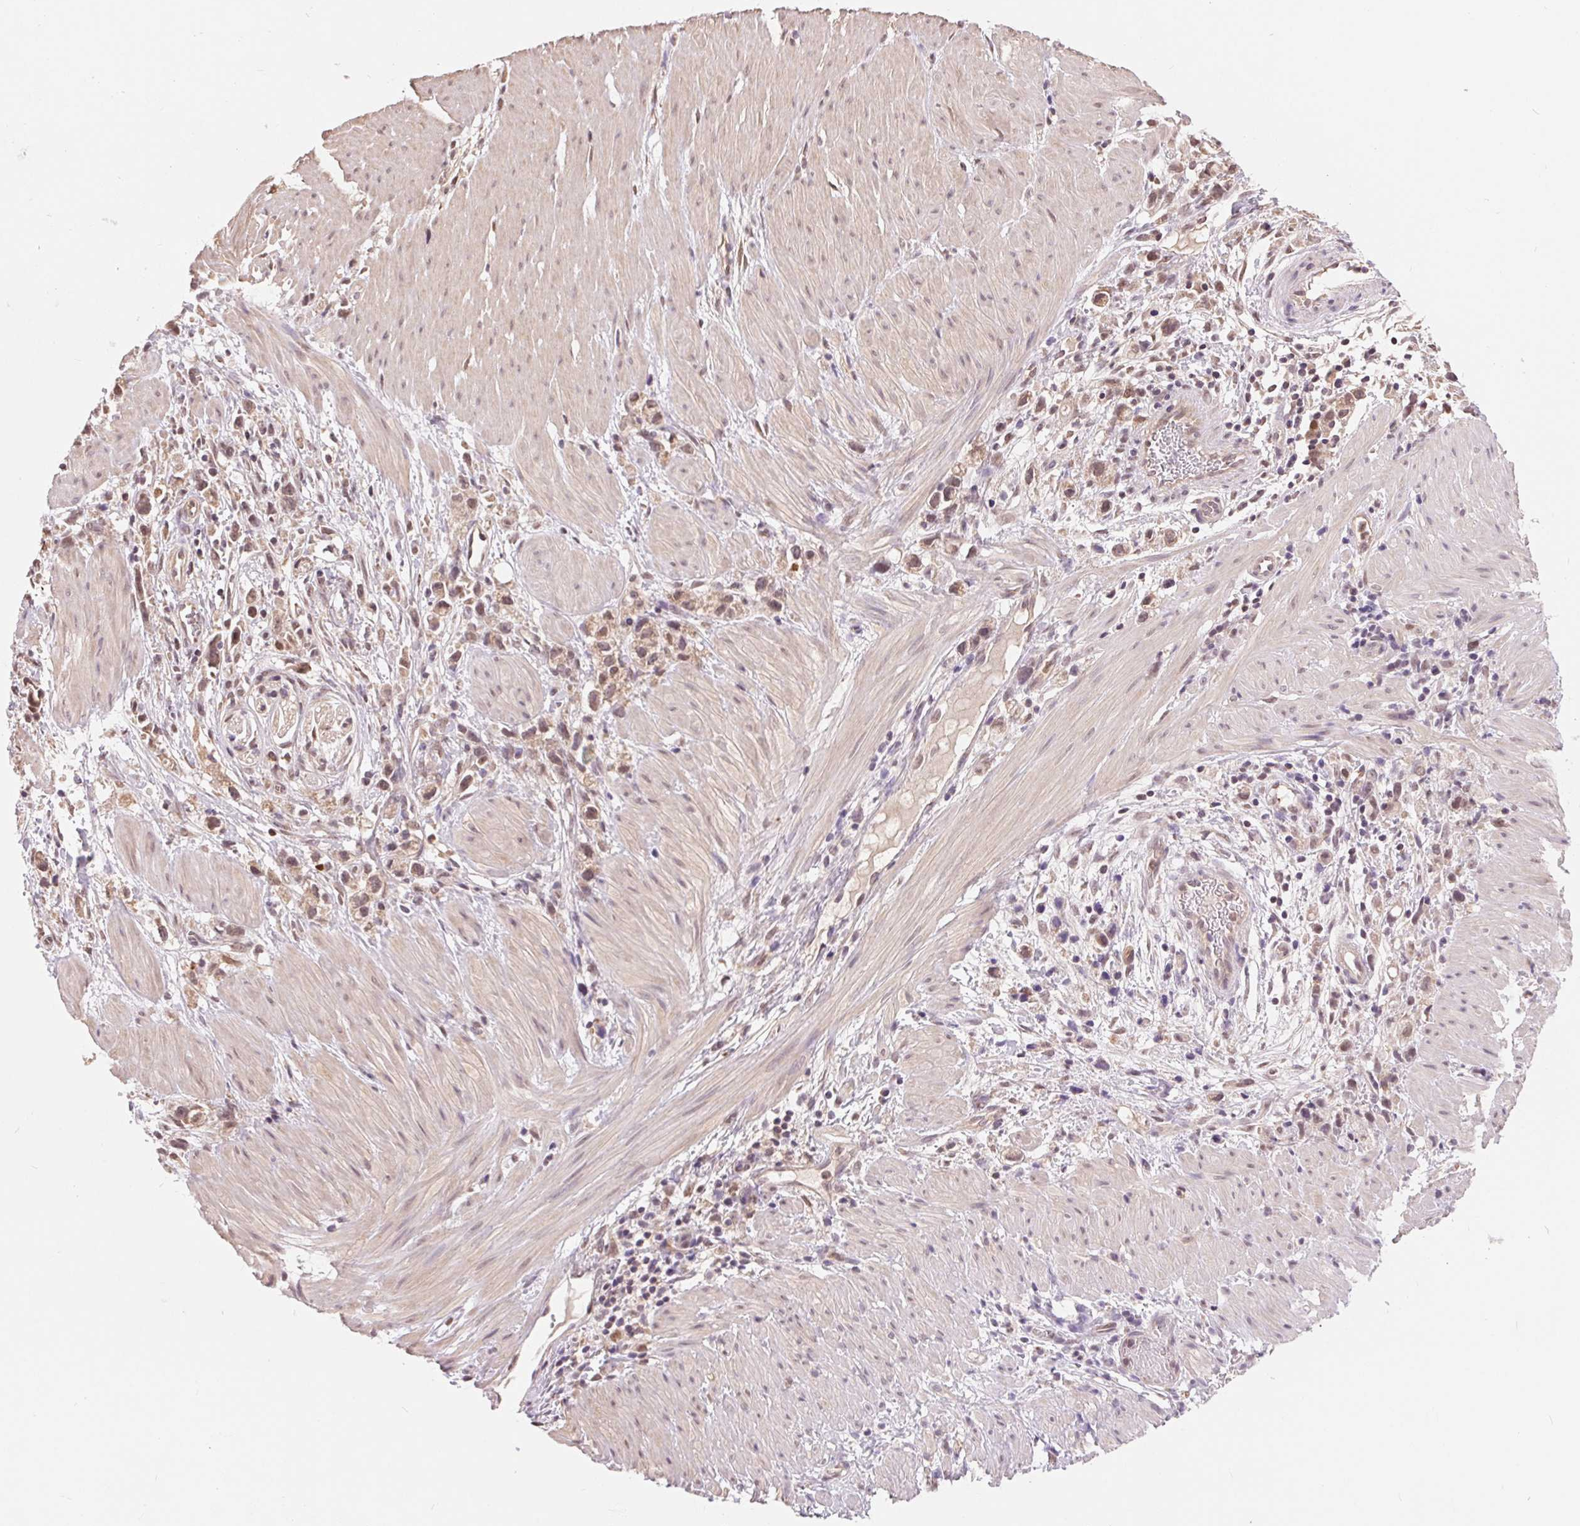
{"staining": {"intensity": "moderate", "quantity": ">75%", "location": "cytoplasmic/membranous,nuclear"}, "tissue": "stomach cancer", "cell_type": "Tumor cells", "image_type": "cancer", "snomed": [{"axis": "morphology", "description": "Adenocarcinoma, NOS"}, {"axis": "topography", "description": "Stomach"}], "caption": "A brown stain highlights moderate cytoplasmic/membranous and nuclear staining of a protein in human adenocarcinoma (stomach) tumor cells.", "gene": "TMEM273", "patient": {"sex": "female", "age": 59}}